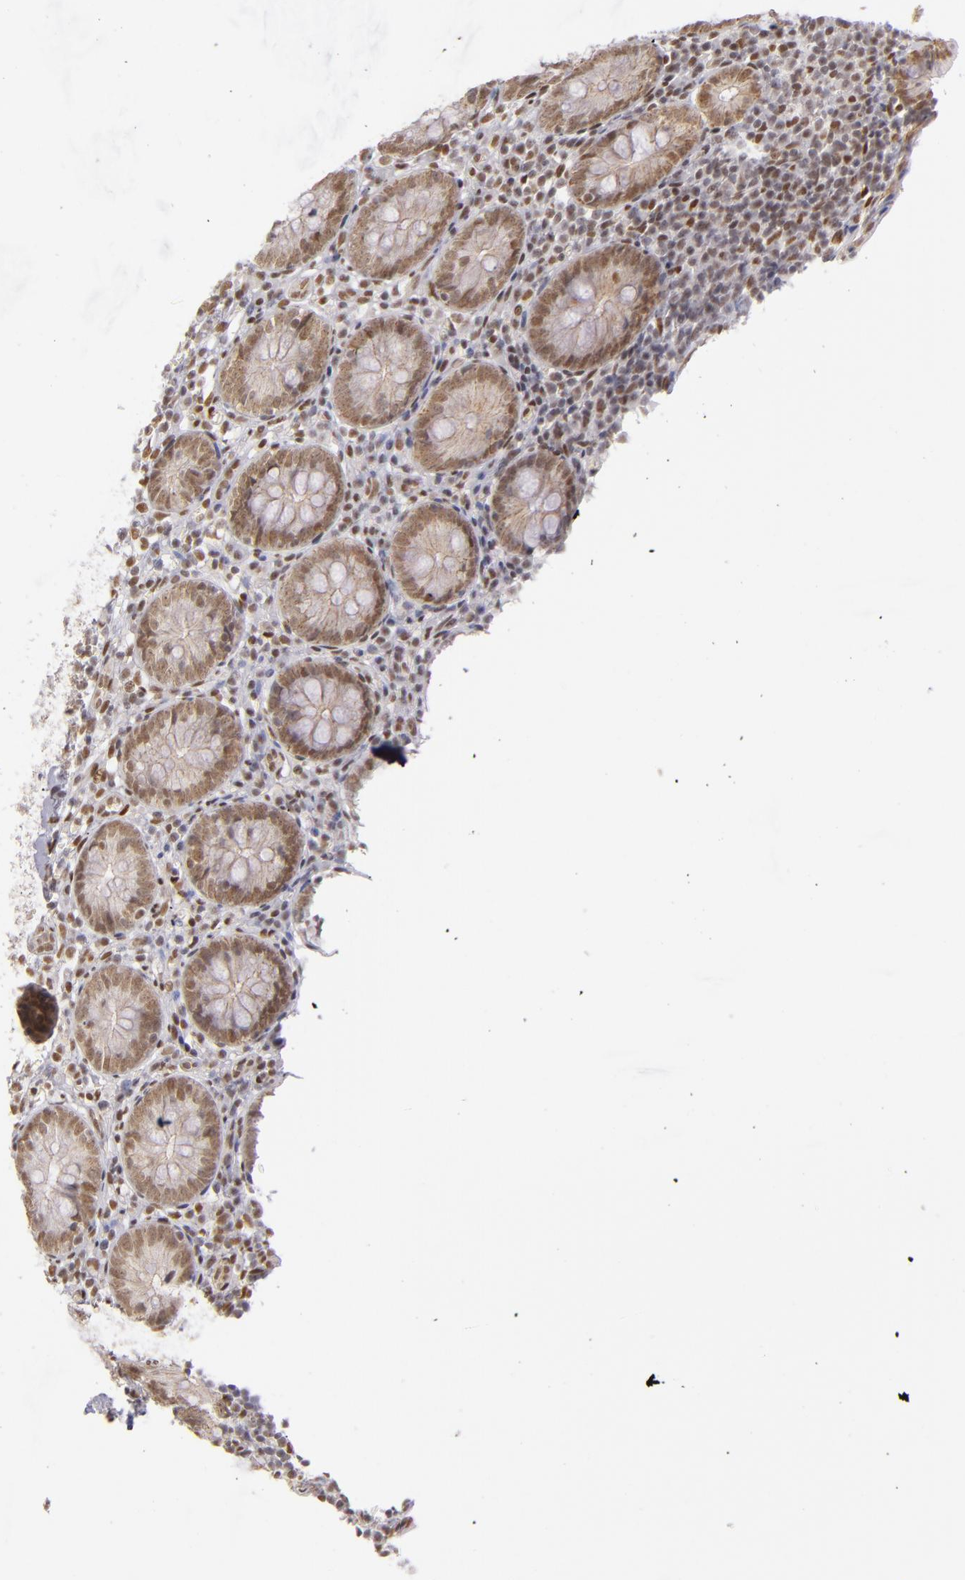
{"staining": {"intensity": "moderate", "quantity": ">75%", "location": "nuclear"}, "tissue": "appendix", "cell_type": "Glandular cells", "image_type": "normal", "snomed": [{"axis": "morphology", "description": "Normal tissue, NOS"}, {"axis": "topography", "description": "Appendix"}], "caption": "An IHC image of normal tissue is shown. Protein staining in brown highlights moderate nuclear positivity in appendix within glandular cells. (DAB (3,3'-diaminobenzidine) = brown stain, brightfield microscopy at high magnification).", "gene": "NCOR2", "patient": {"sex": "female", "age": 10}}